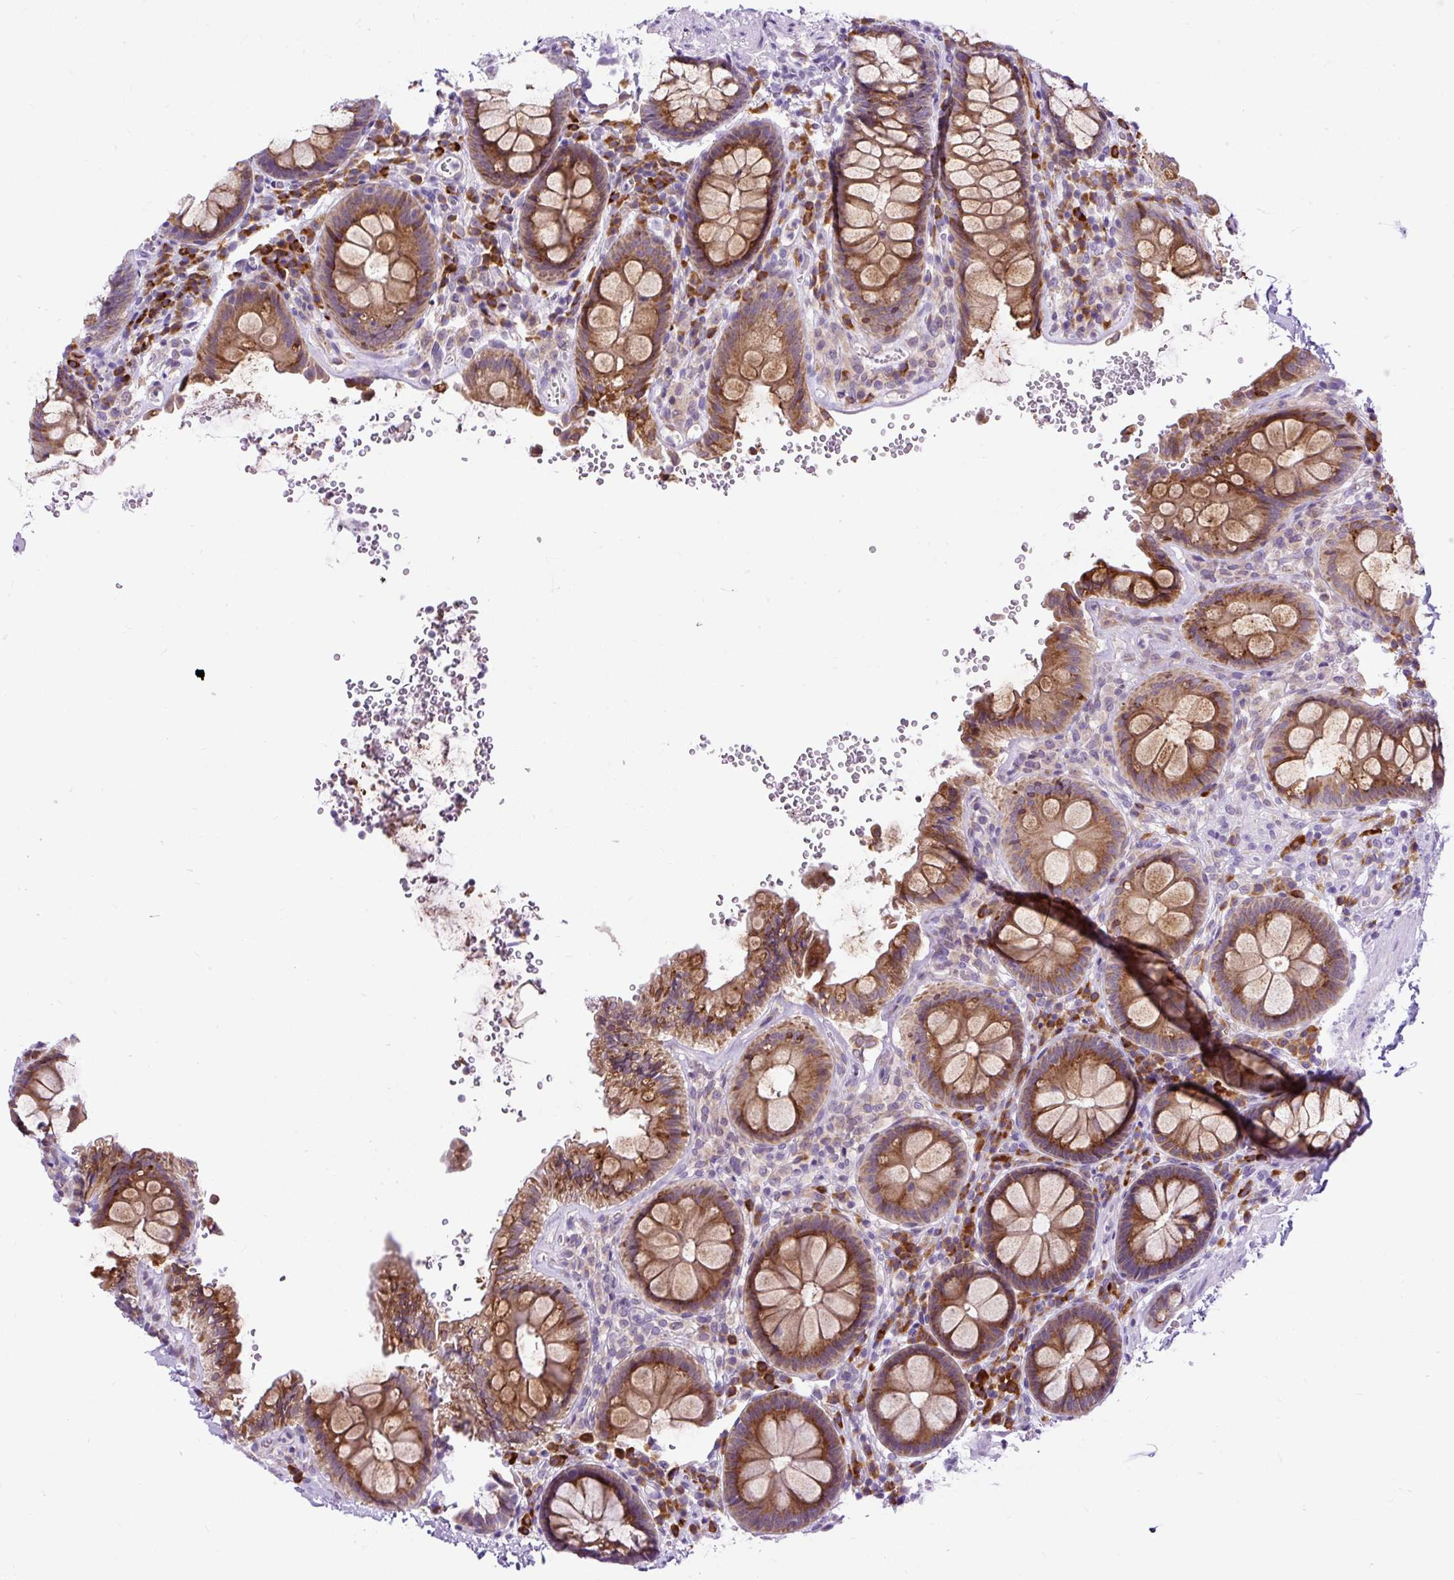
{"staining": {"intensity": "negative", "quantity": "none", "location": "none"}, "tissue": "colon", "cell_type": "Endothelial cells", "image_type": "normal", "snomed": [{"axis": "morphology", "description": "Normal tissue, NOS"}, {"axis": "topography", "description": "Colon"}], "caption": "DAB (3,3'-diaminobenzidine) immunohistochemical staining of normal colon displays no significant positivity in endothelial cells.", "gene": "FMC1", "patient": {"sex": "male", "age": 84}}